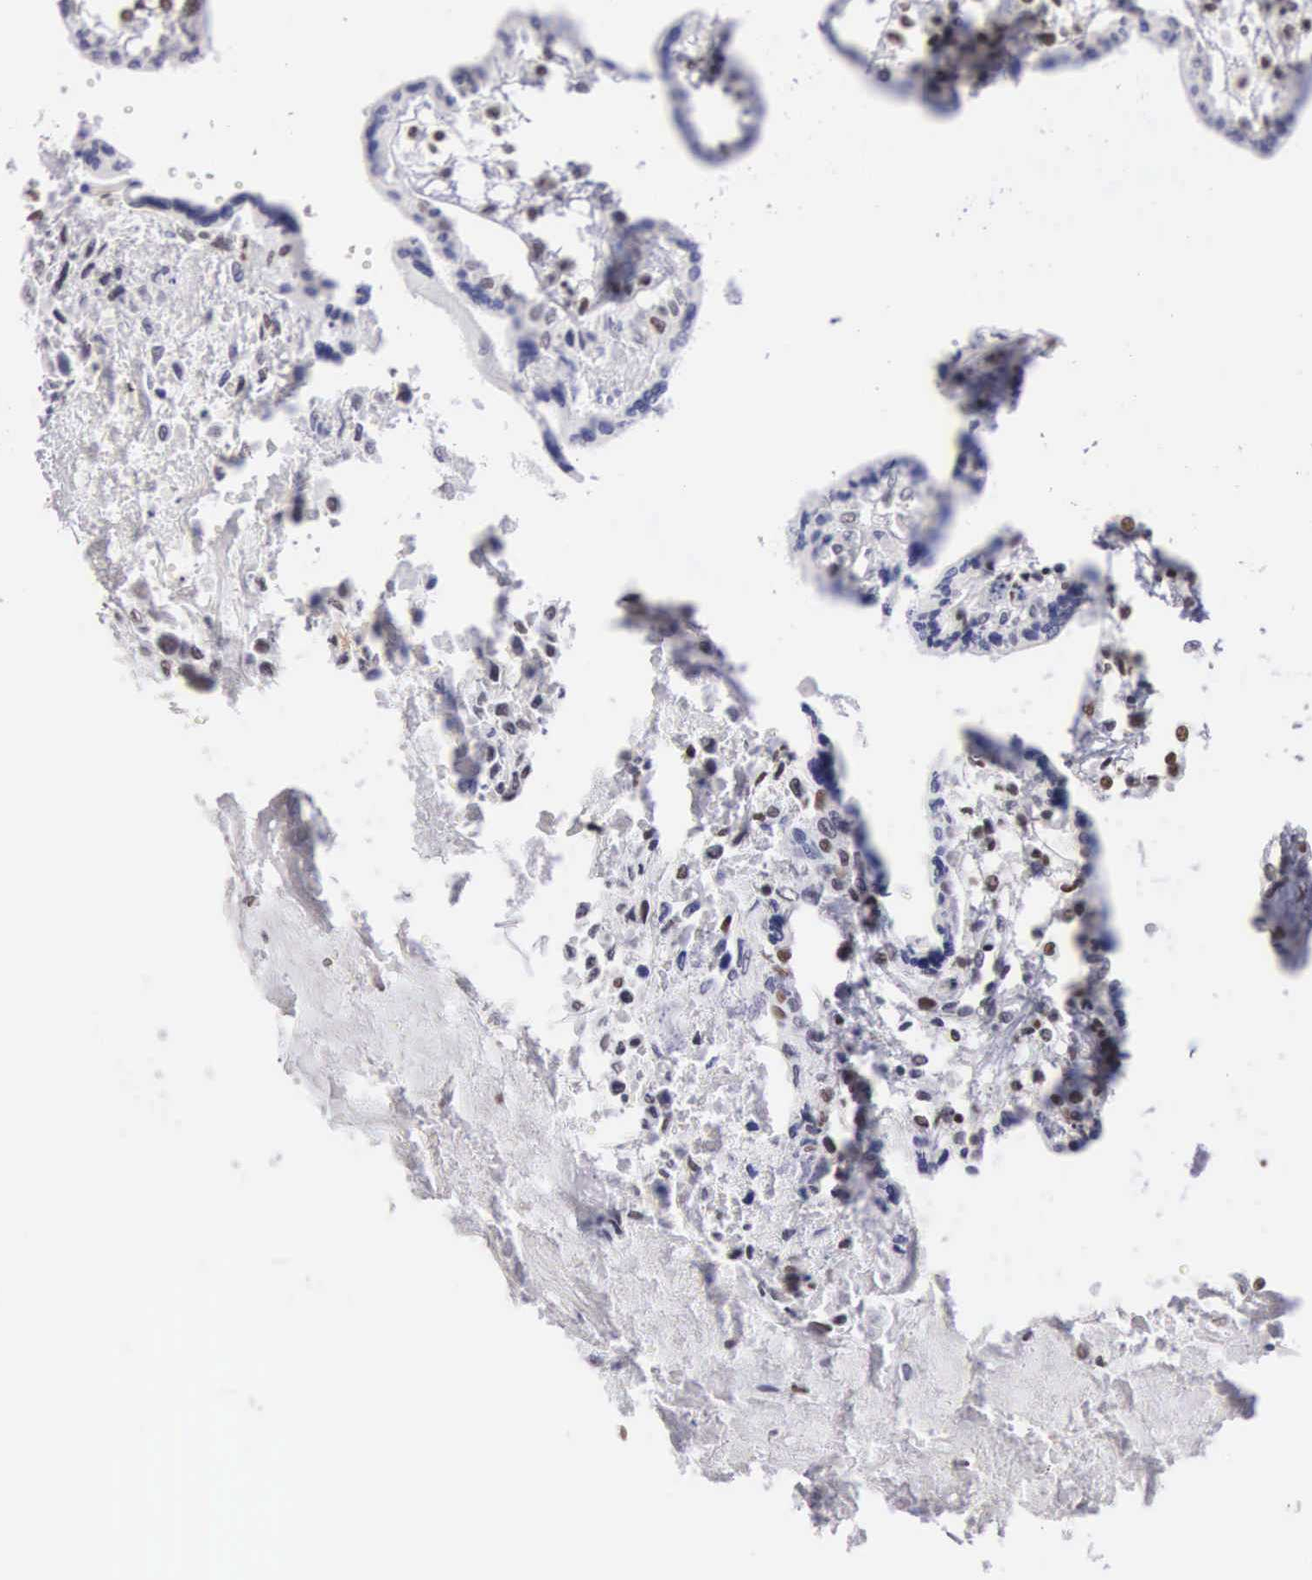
{"staining": {"intensity": "moderate", "quantity": "25%-75%", "location": "nuclear"}, "tissue": "placenta", "cell_type": "Decidual cells", "image_type": "normal", "snomed": [{"axis": "morphology", "description": "Normal tissue, NOS"}, {"axis": "topography", "description": "Placenta"}], "caption": "There is medium levels of moderate nuclear staining in decidual cells of normal placenta, as demonstrated by immunohistochemical staining (brown color).", "gene": "CSTF2", "patient": {"sex": "female", "age": 31}}